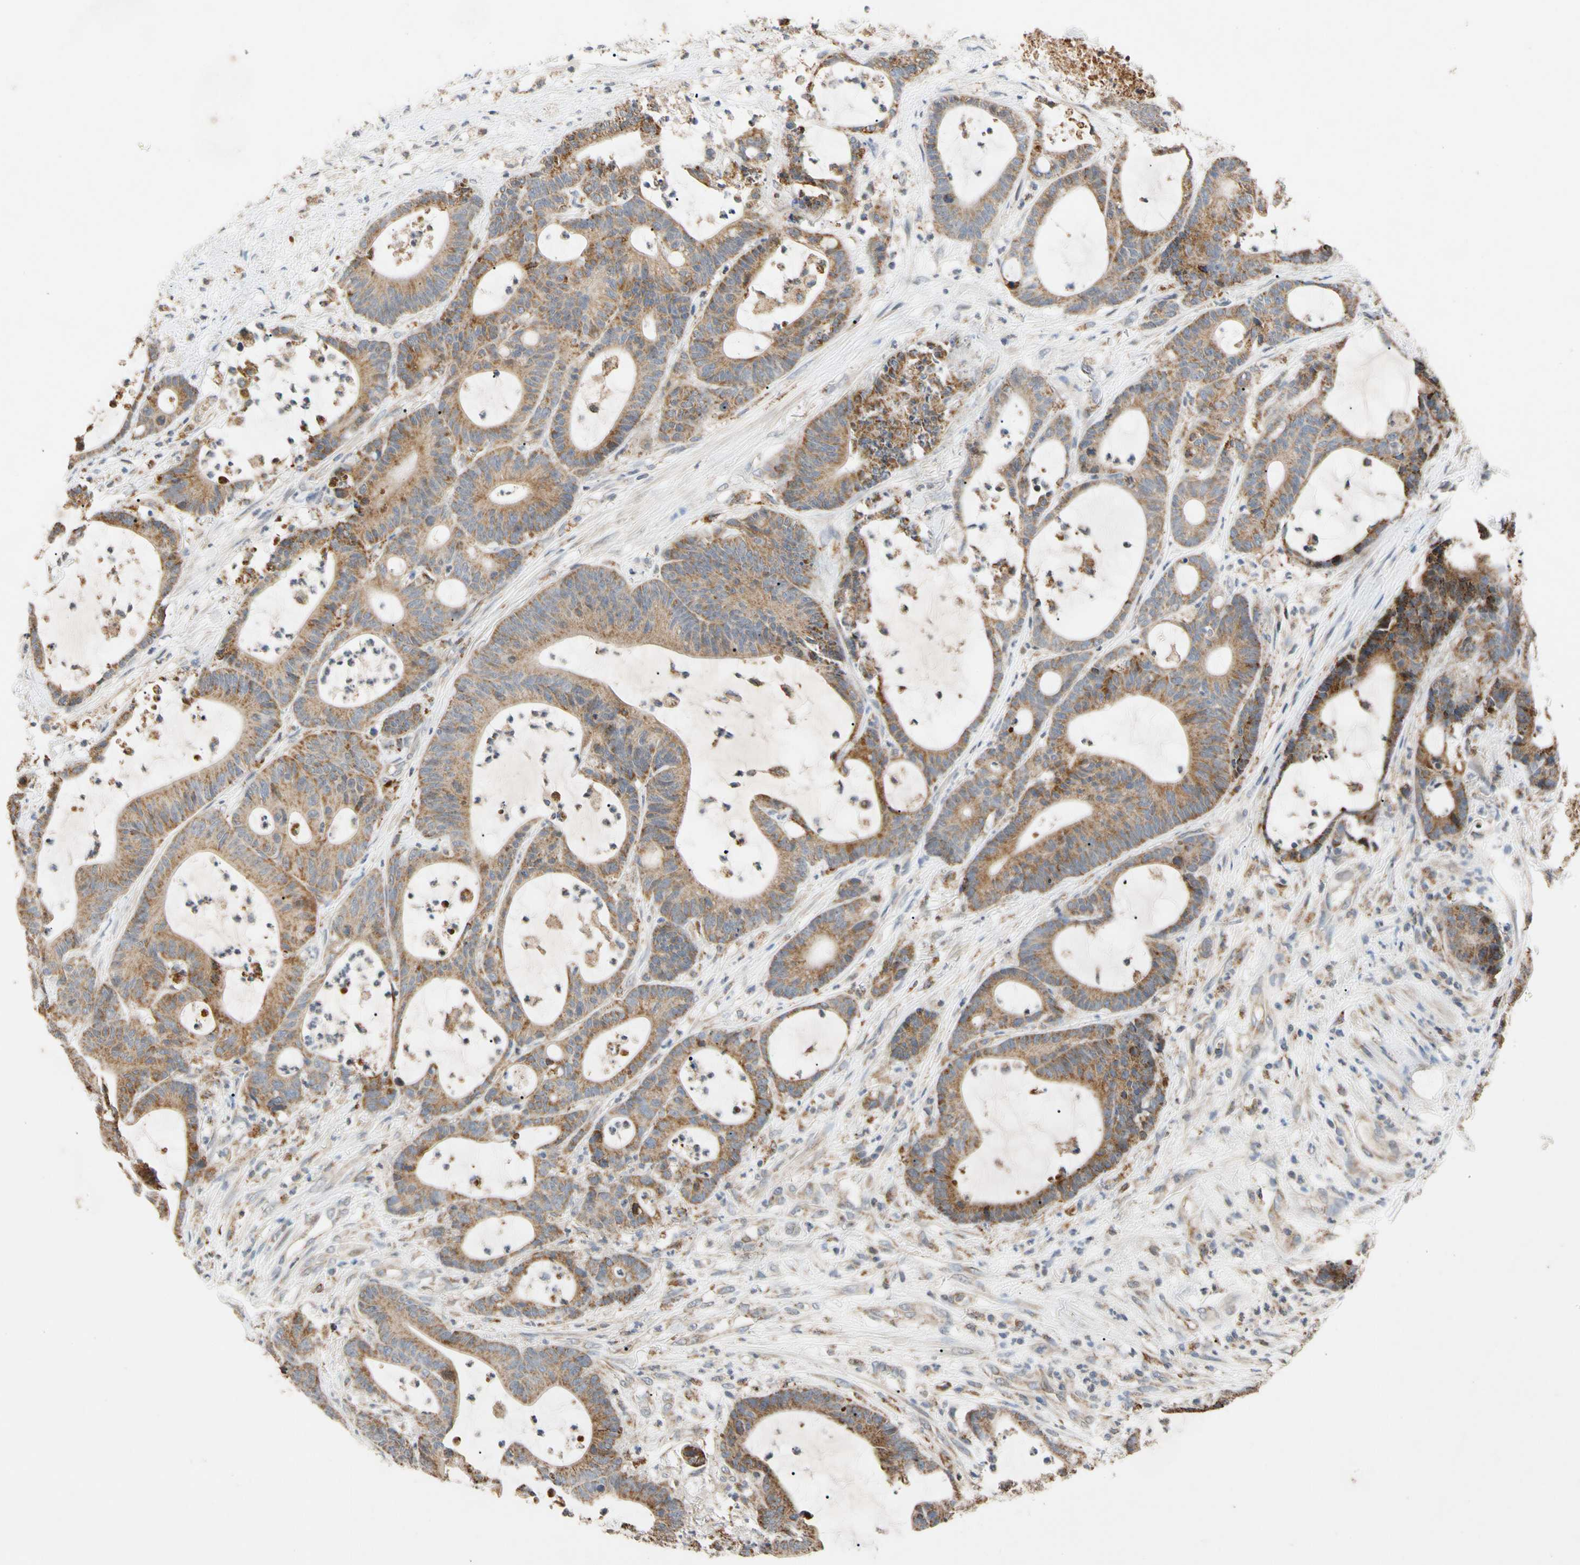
{"staining": {"intensity": "moderate", "quantity": ">75%", "location": "cytoplasmic/membranous"}, "tissue": "colorectal cancer", "cell_type": "Tumor cells", "image_type": "cancer", "snomed": [{"axis": "morphology", "description": "Adenocarcinoma, NOS"}, {"axis": "topography", "description": "Colon"}], "caption": "This is an image of immunohistochemistry (IHC) staining of colorectal adenocarcinoma, which shows moderate positivity in the cytoplasmic/membranous of tumor cells.", "gene": "GPD2", "patient": {"sex": "female", "age": 84}}